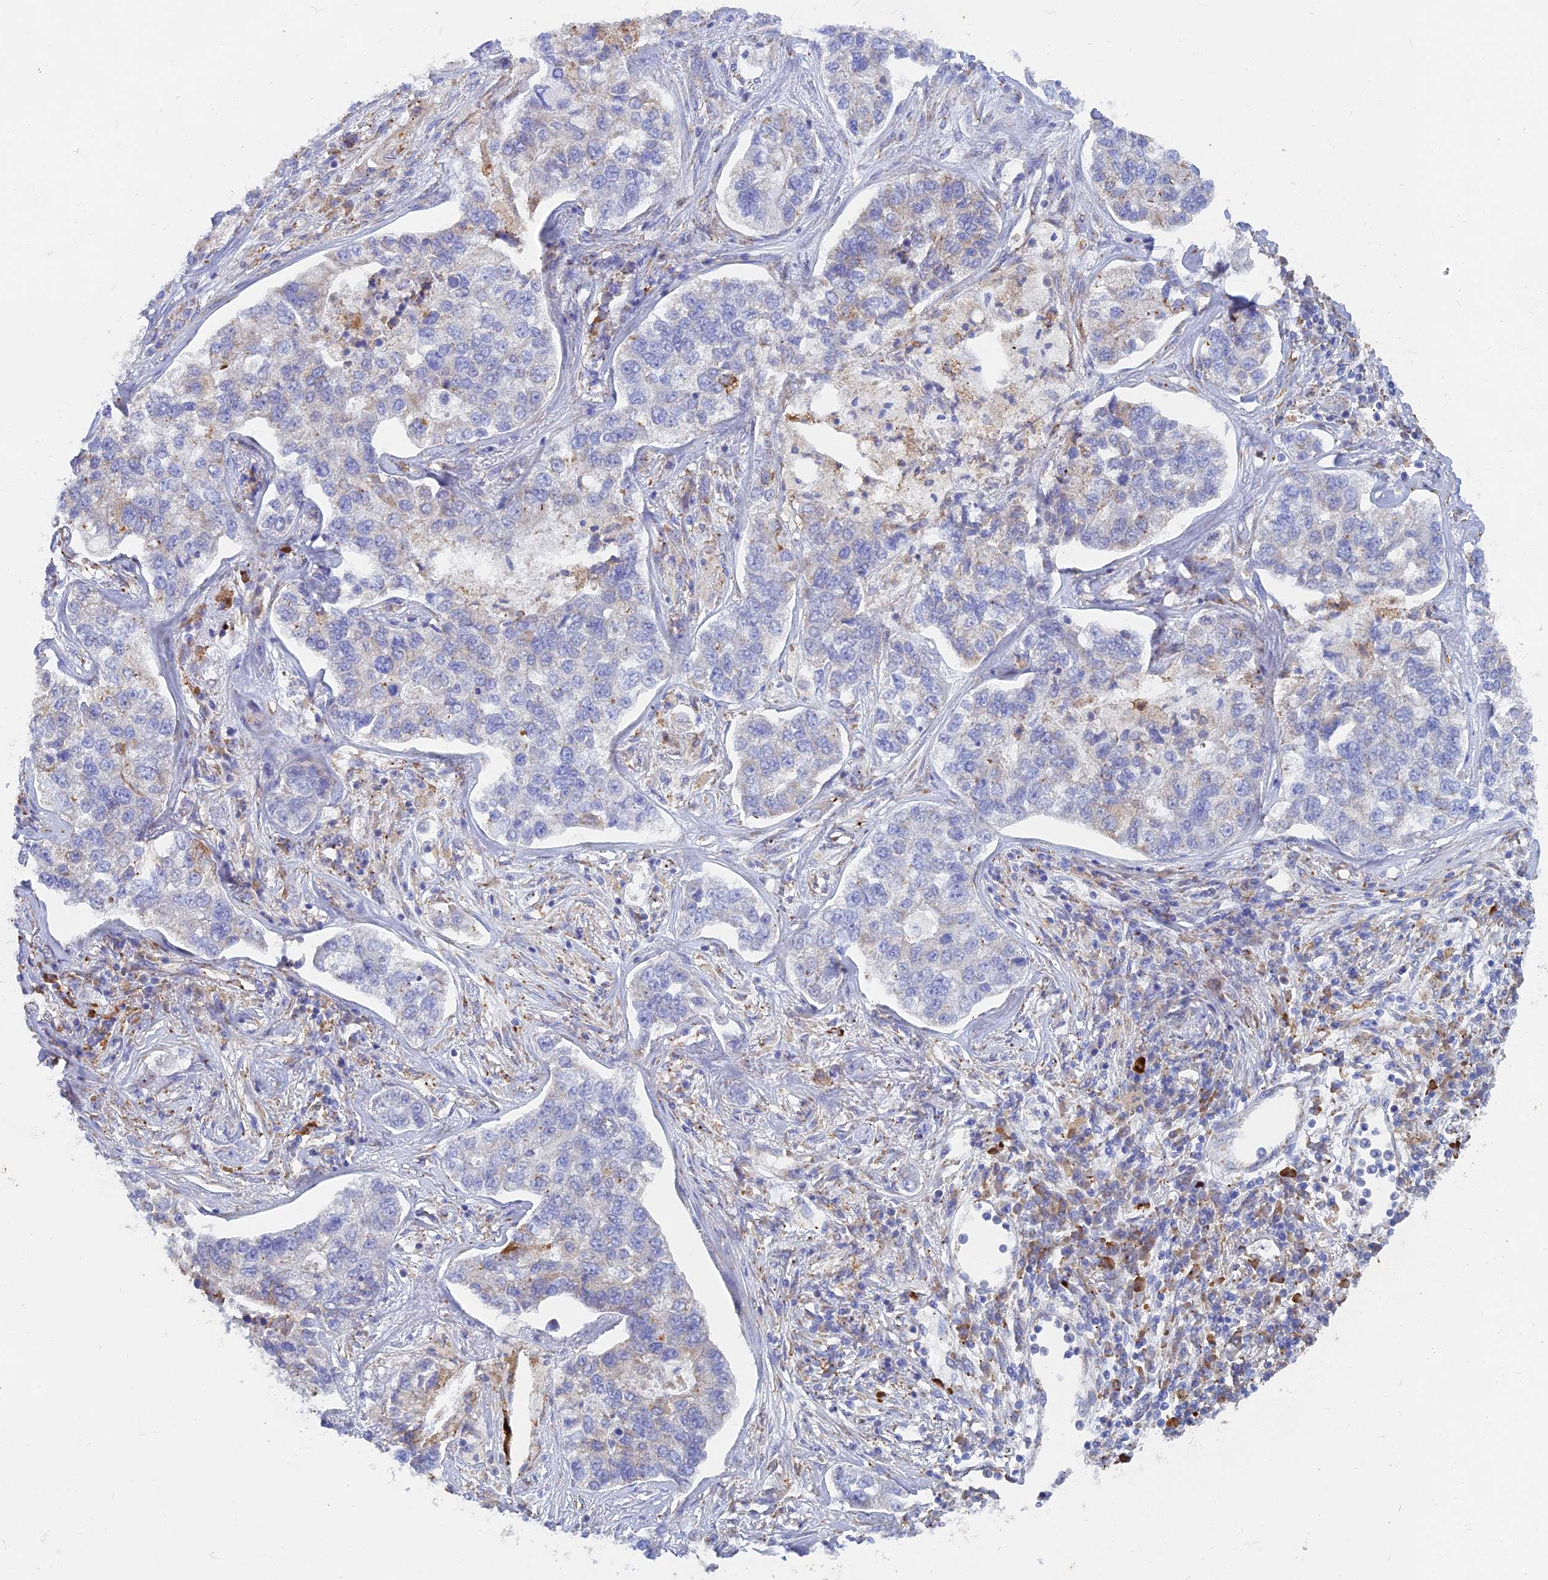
{"staining": {"intensity": "weak", "quantity": "<25%", "location": "cytoplasmic/membranous"}, "tissue": "lung cancer", "cell_type": "Tumor cells", "image_type": "cancer", "snomed": [{"axis": "morphology", "description": "Adenocarcinoma, NOS"}, {"axis": "topography", "description": "Lung"}], "caption": "This is an IHC histopathology image of lung adenocarcinoma. There is no expression in tumor cells.", "gene": "WDR35", "patient": {"sex": "male", "age": 49}}